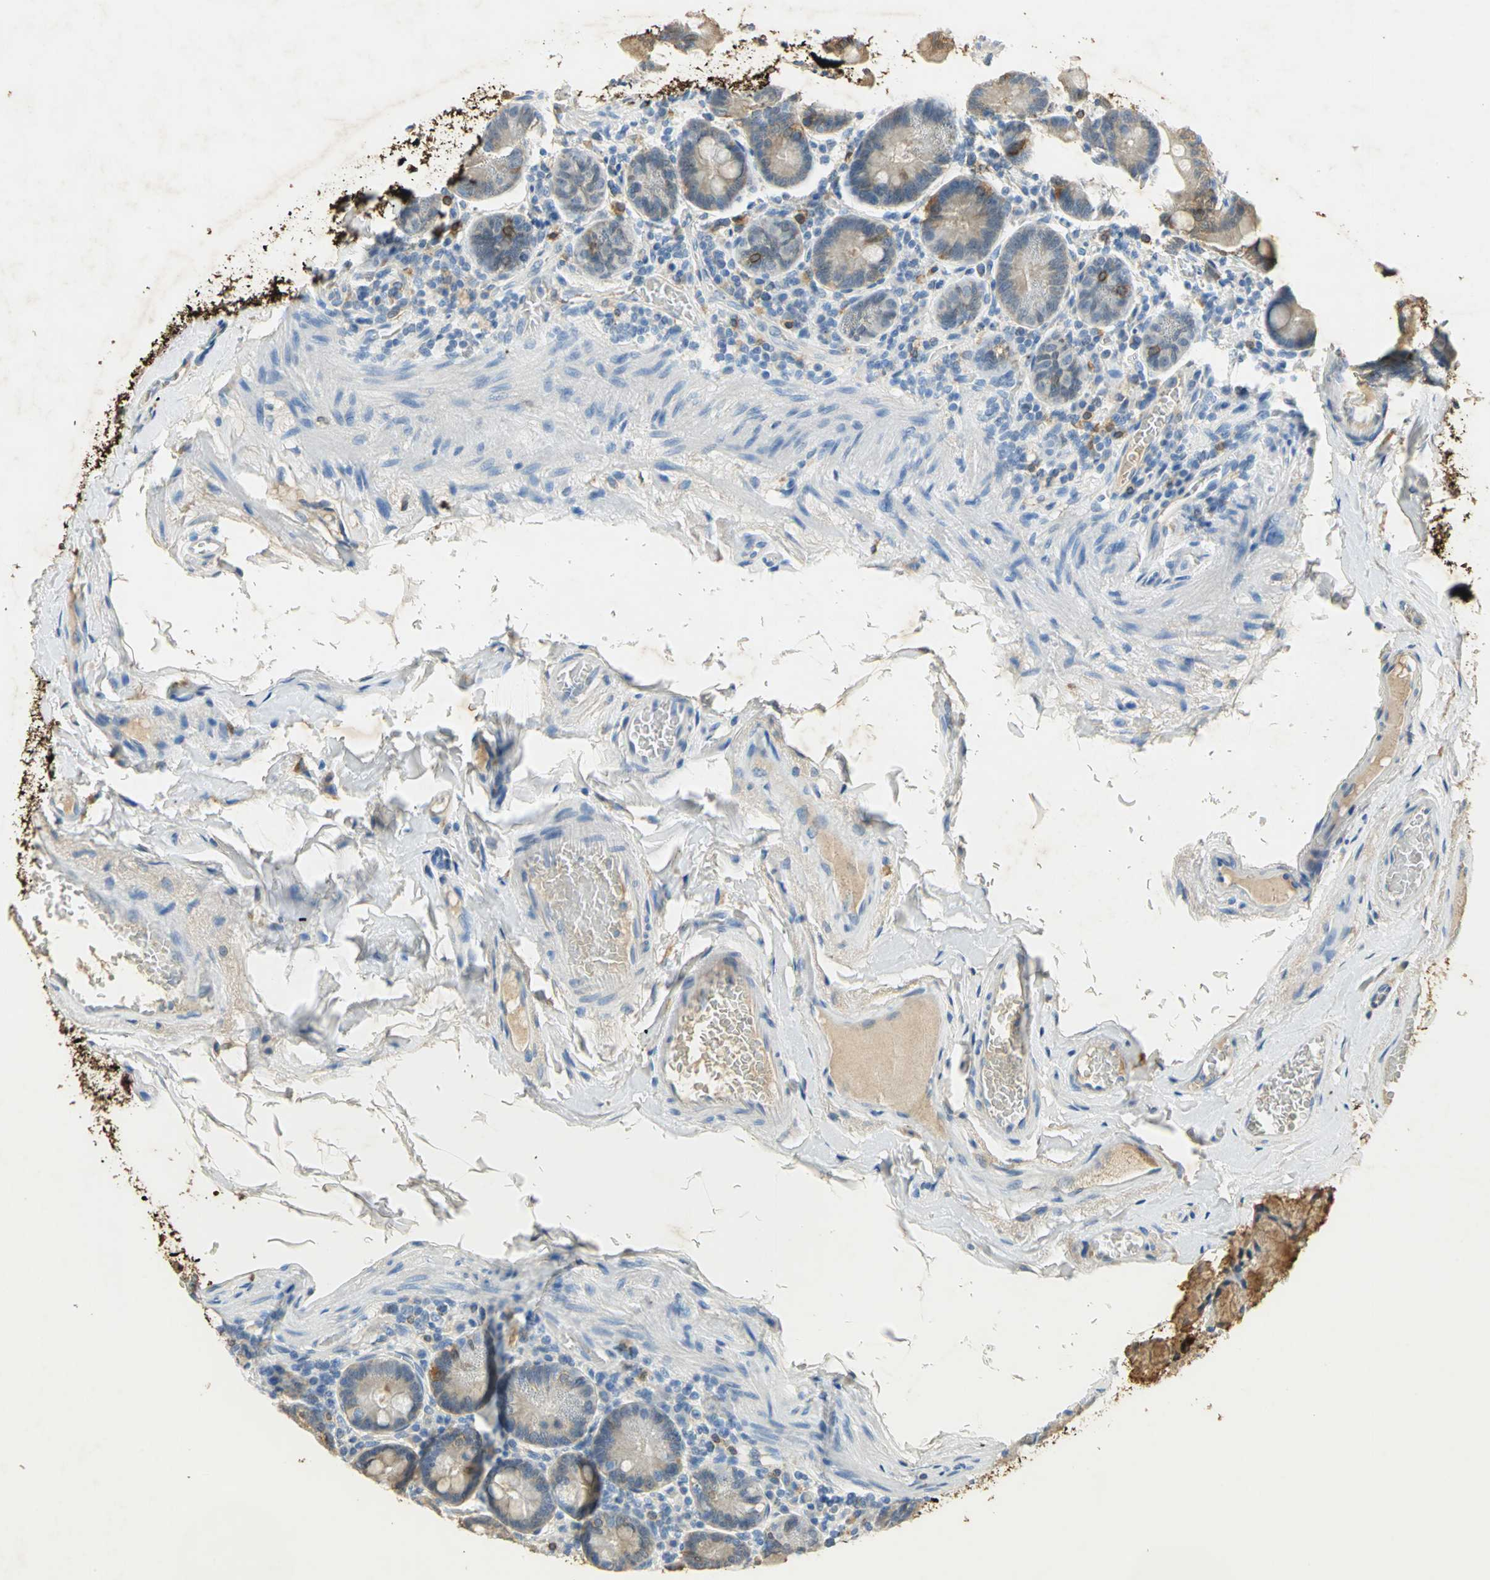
{"staining": {"intensity": "moderate", "quantity": ">75%", "location": "cytoplasmic/membranous"}, "tissue": "duodenum", "cell_type": "Glandular cells", "image_type": "normal", "snomed": [{"axis": "morphology", "description": "Normal tissue, NOS"}, {"axis": "topography", "description": "Duodenum"}], "caption": "Immunohistochemistry (IHC) histopathology image of unremarkable human duodenum stained for a protein (brown), which displays medium levels of moderate cytoplasmic/membranous expression in about >75% of glandular cells.", "gene": "ANXA4", "patient": {"sex": "male", "age": 66}}